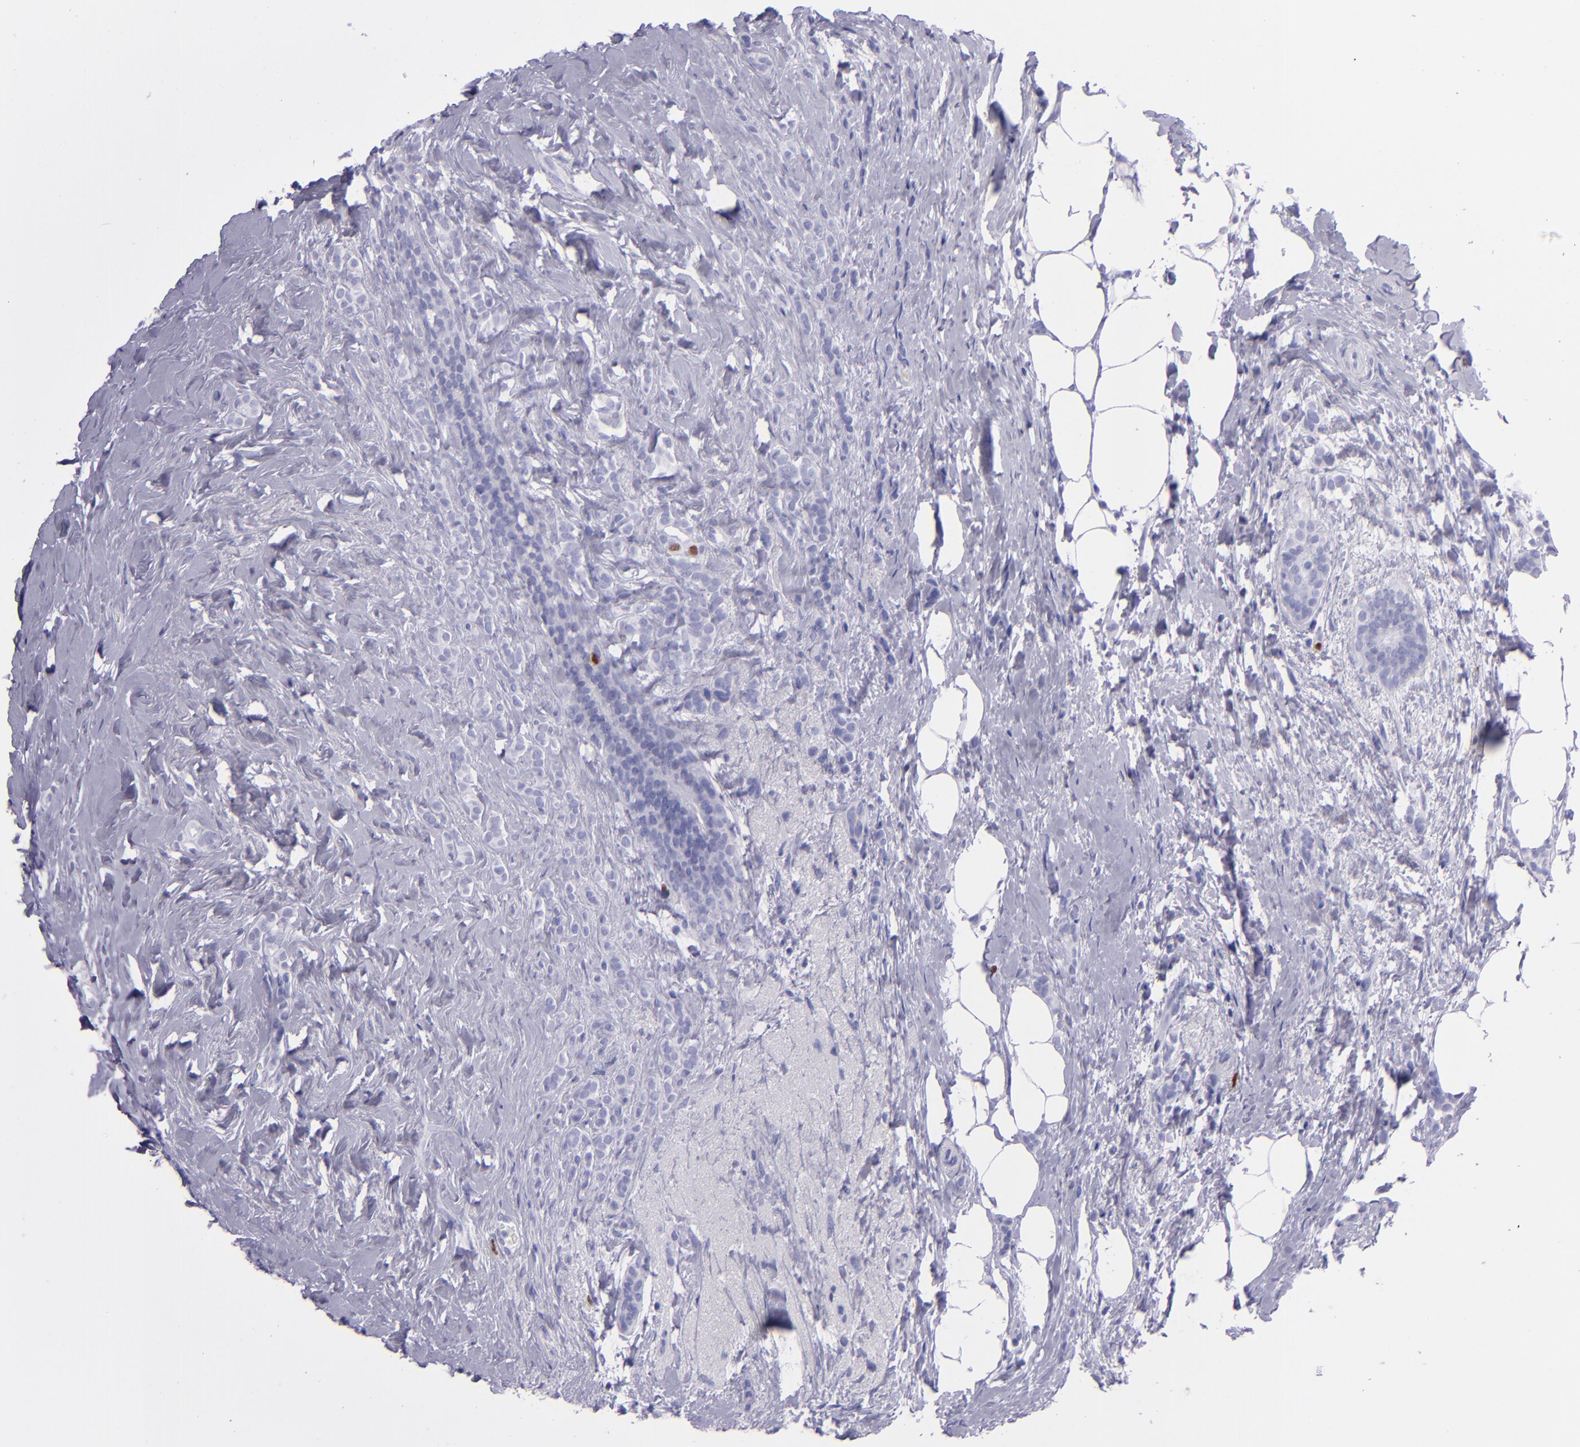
{"staining": {"intensity": "strong", "quantity": "<25%", "location": "nuclear"}, "tissue": "breast cancer", "cell_type": "Tumor cells", "image_type": "cancer", "snomed": [{"axis": "morphology", "description": "Lobular carcinoma"}, {"axis": "topography", "description": "Breast"}], "caption": "IHC of breast cancer demonstrates medium levels of strong nuclear positivity in approximately <25% of tumor cells.", "gene": "TOP2A", "patient": {"sex": "female", "age": 56}}